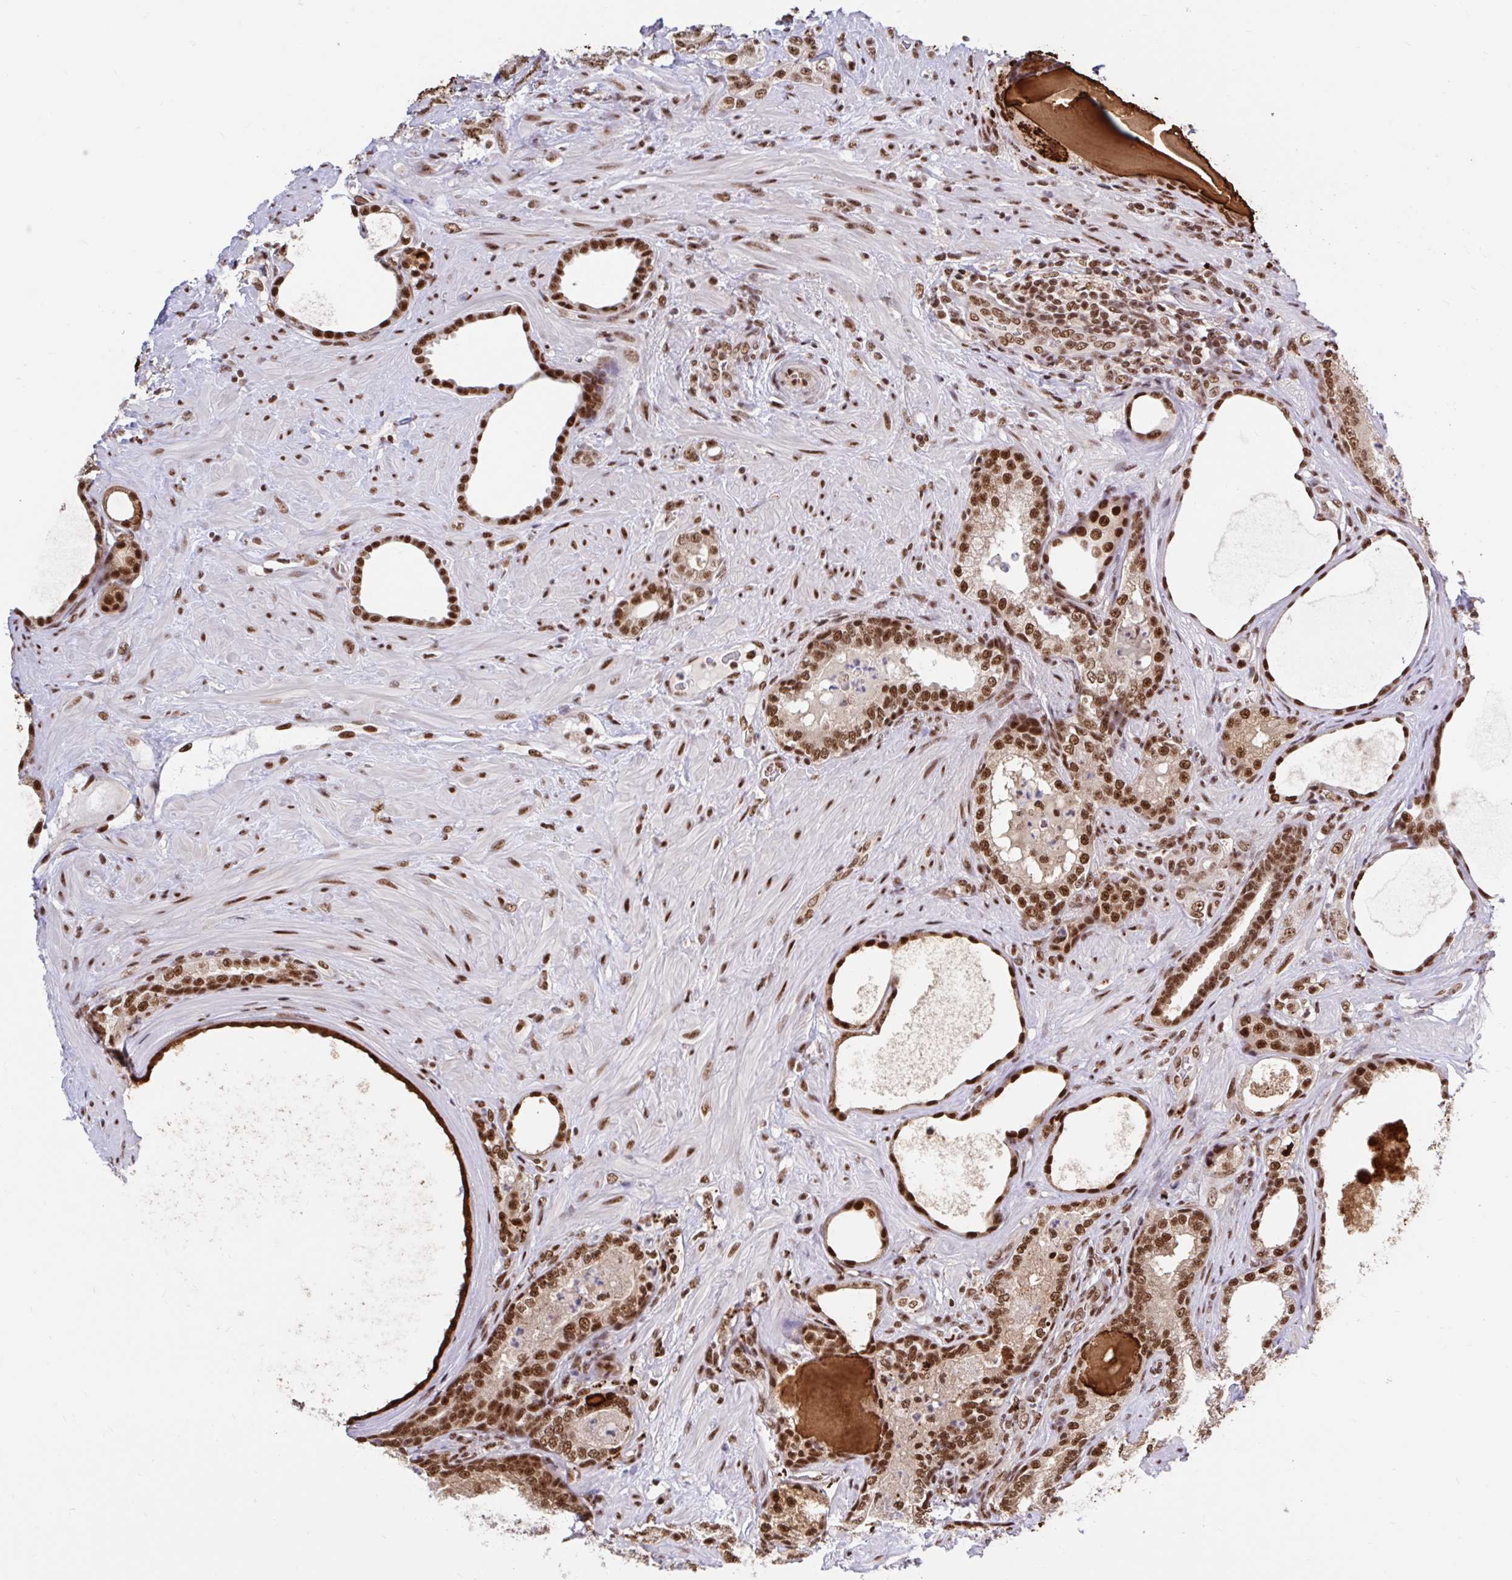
{"staining": {"intensity": "strong", "quantity": ">75%", "location": "nuclear"}, "tissue": "prostate cancer", "cell_type": "Tumor cells", "image_type": "cancer", "snomed": [{"axis": "morphology", "description": "Adenocarcinoma, High grade"}, {"axis": "topography", "description": "Prostate"}], "caption": "Protein positivity by immunohistochemistry (IHC) exhibits strong nuclear expression in about >75% of tumor cells in prostate cancer (high-grade adenocarcinoma).", "gene": "ABCA9", "patient": {"sex": "male", "age": 62}}